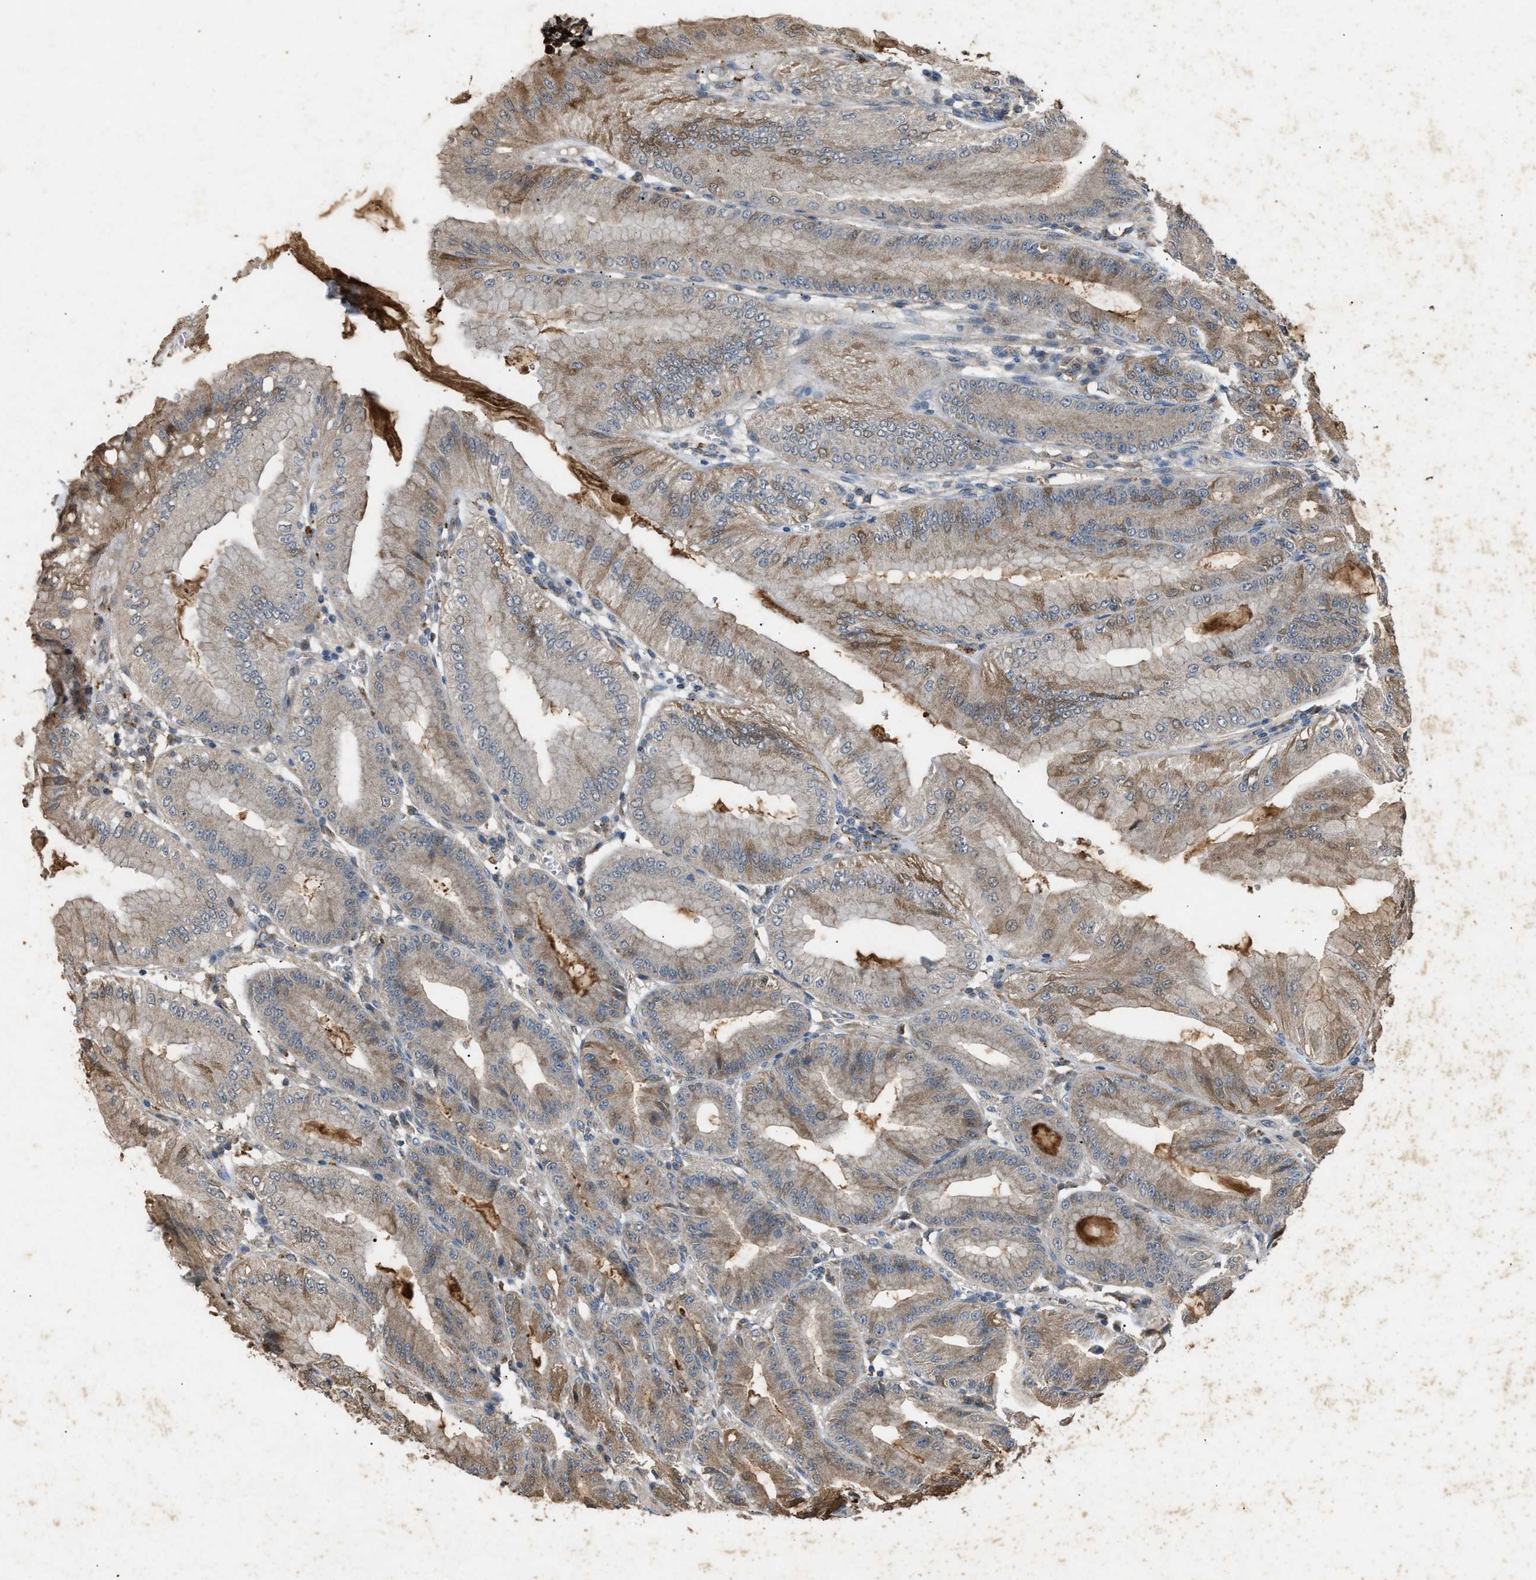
{"staining": {"intensity": "moderate", "quantity": ">75%", "location": "cytoplasmic/membranous"}, "tissue": "stomach", "cell_type": "Glandular cells", "image_type": "normal", "snomed": [{"axis": "morphology", "description": "Normal tissue, NOS"}, {"axis": "topography", "description": "Stomach, lower"}], "caption": "This photomicrograph exhibits immunohistochemistry (IHC) staining of unremarkable human stomach, with medium moderate cytoplasmic/membranous positivity in approximately >75% of glandular cells.", "gene": "PSMD1", "patient": {"sex": "male", "age": 71}}